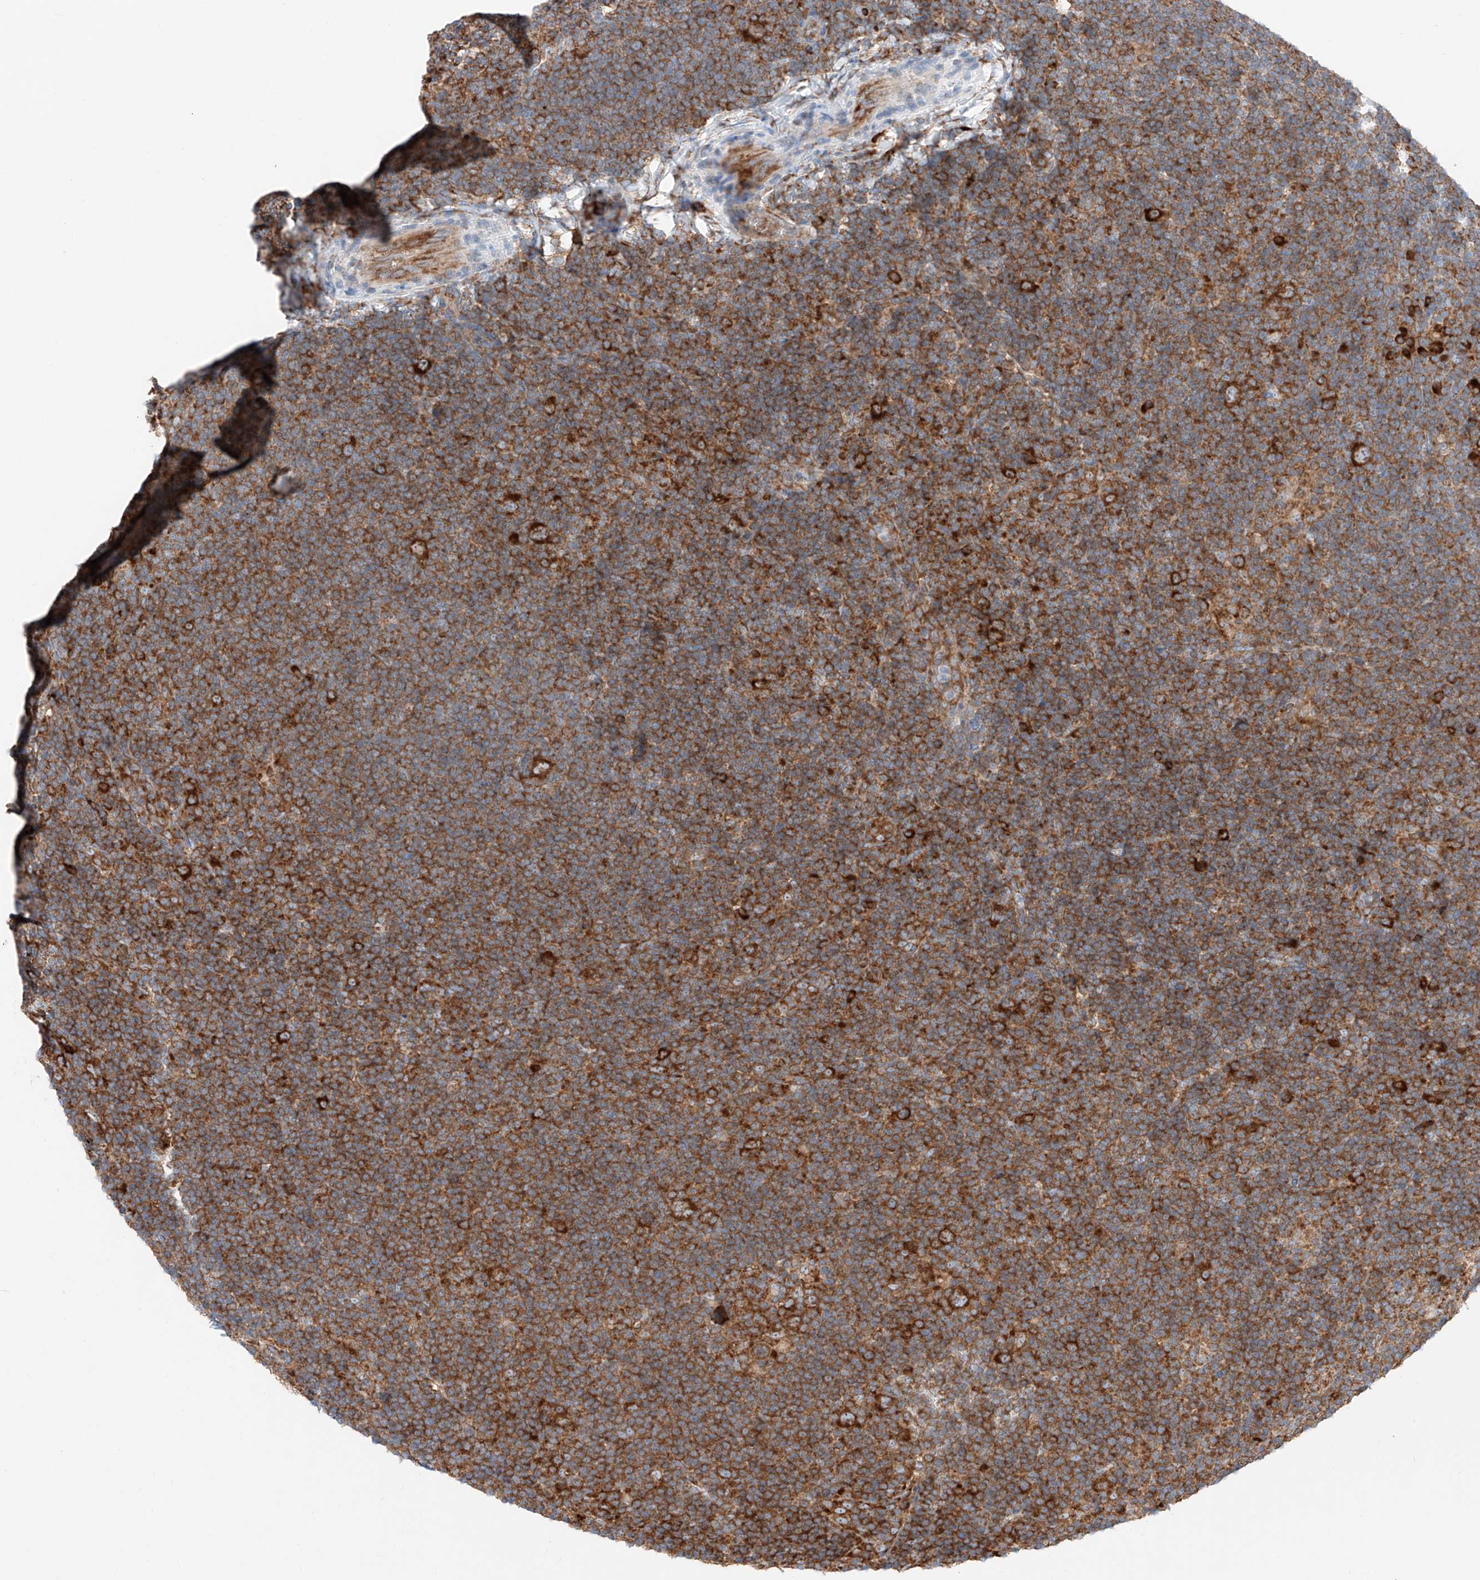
{"staining": {"intensity": "strong", "quantity": ">75%", "location": "cytoplasmic/membranous"}, "tissue": "lymphoma", "cell_type": "Tumor cells", "image_type": "cancer", "snomed": [{"axis": "morphology", "description": "Hodgkin's disease, NOS"}, {"axis": "topography", "description": "Lymph node"}], "caption": "IHC micrograph of neoplastic tissue: Hodgkin's disease stained using immunohistochemistry displays high levels of strong protein expression localized specifically in the cytoplasmic/membranous of tumor cells, appearing as a cytoplasmic/membranous brown color.", "gene": "CRELD1", "patient": {"sex": "female", "age": 57}}